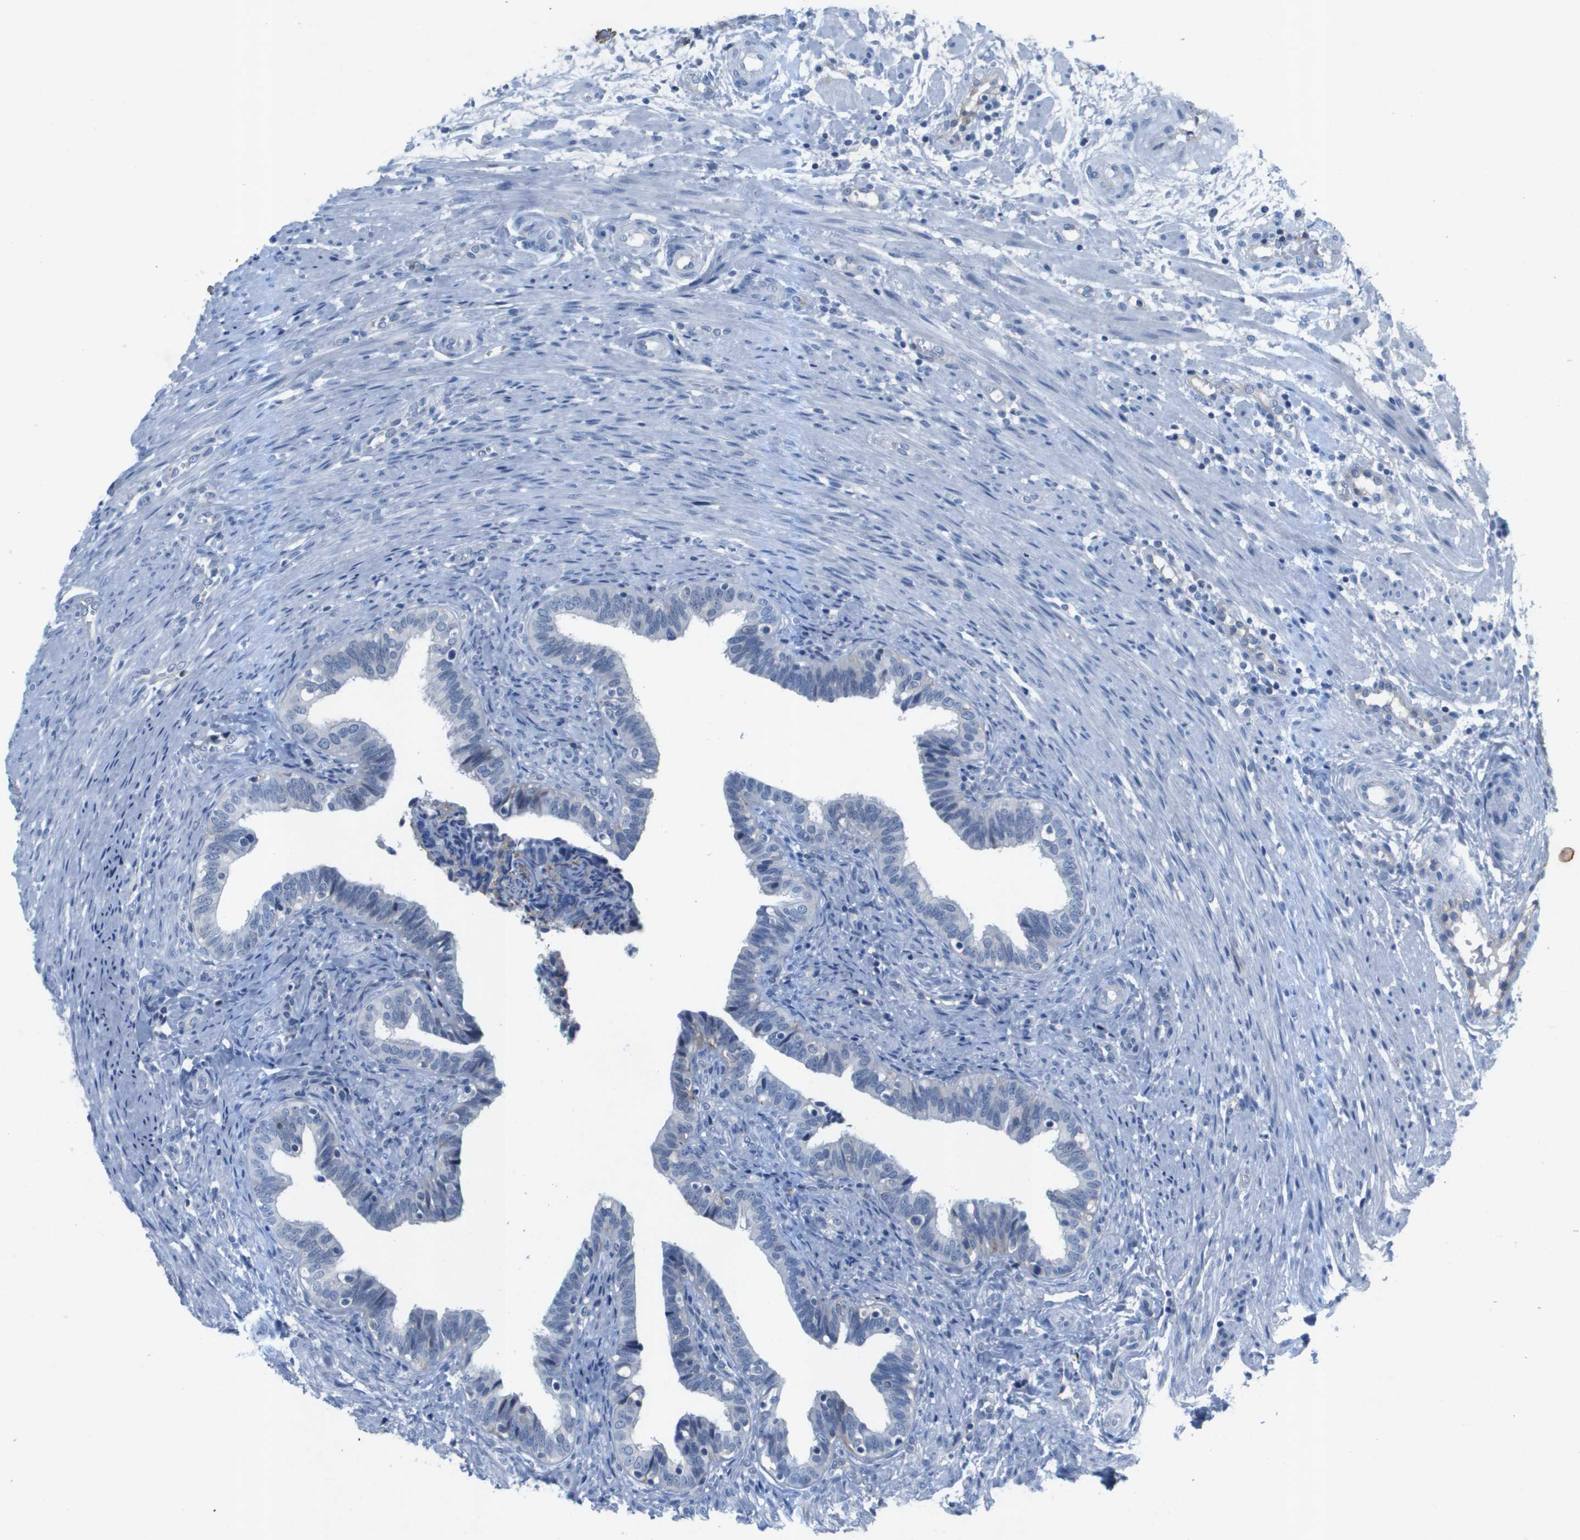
{"staining": {"intensity": "negative", "quantity": "none", "location": "none"}, "tissue": "fallopian tube", "cell_type": "Glandular cells", "image_type": "normal", "snomed": [{"axis": "morphology", "description": "Normal tissue, NOS"}, {"axis": "topography", "description": "Fallopian tube"}, {"axis": "topography", "description": "Placenta"}], "caption": "Immunohistochemical staining of unremarkable human fallopian tube reveals no significant expression in glandular cells. (Stains: DAB (3,3'-diaminobenzidine) immunohistochemistry (IHC) with hematoxylin counter stain, Microscopy: brightfield microscopy at high magnification).", "gene": "ITGA6", "patient": {"sex": "female", "age": 34}}